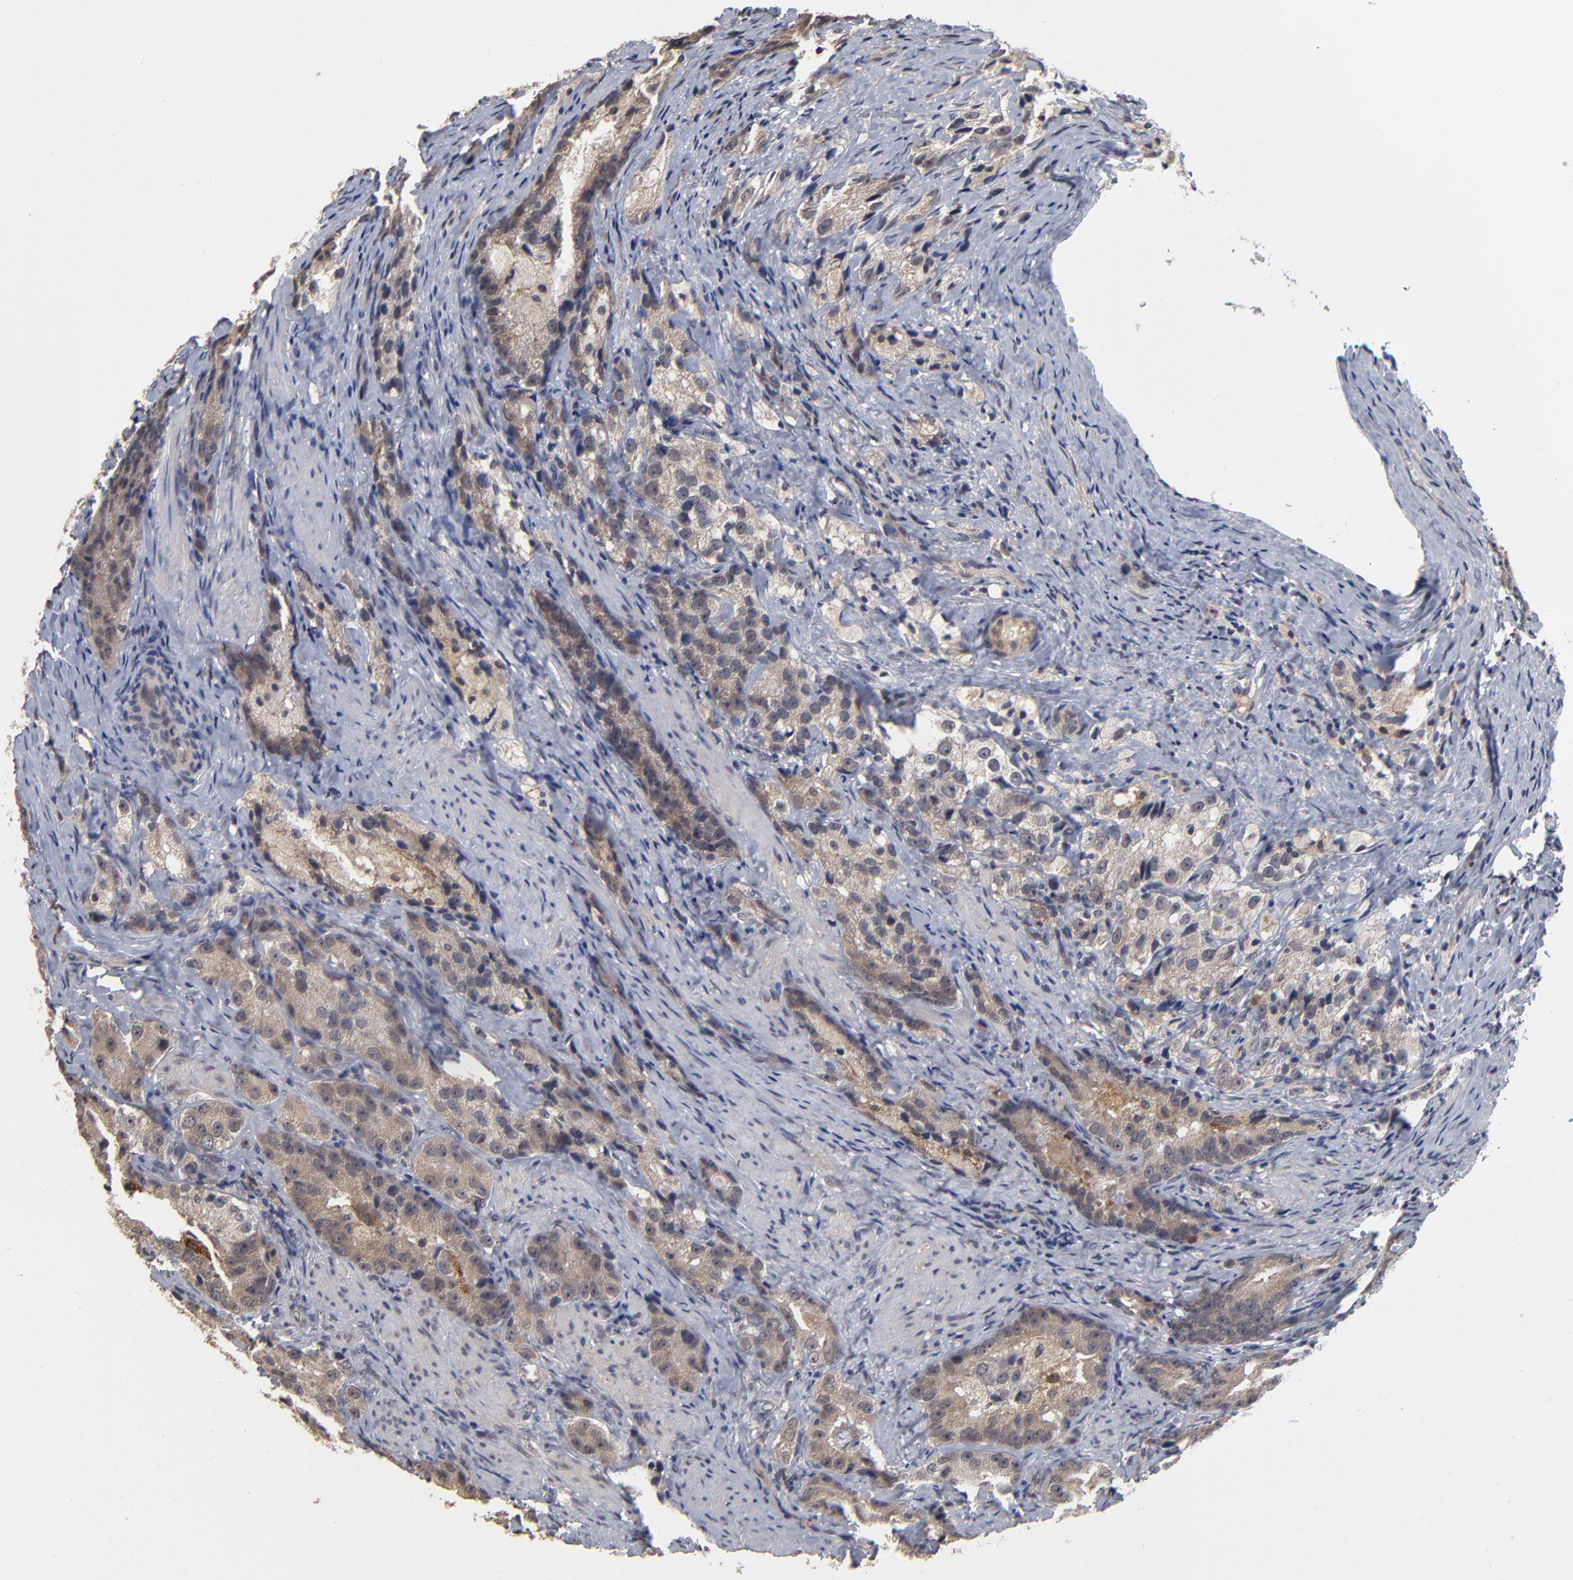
{"staining": {"intensity": "moderate", "quantity": ">75%", "location": "cytoplasmic/membranous"}, "tissue": "prostate cancer", "cell_type": "Tumor cells", "image_type": "cancer", "snomed": [{"axis": "morphology", "description": "Adenocarcinoma, High grade"}, {"axis": "topography", "description": "Prostate"}], "caption": "Immunohistochemistry (IHC) micrograph of neoplastic tissue: human prostate cancer (high-grade adenocarcinoma) stained using immunohistochemistry (IHC) reveals medium levels of moderate protein expression localized specifically in the cytoplasmic/membranous of tumor cells, appearing as a cytoplasmic/membranous brown color.", "gene": "ASB8", "patient": {"sex": "male", "age": 63}}